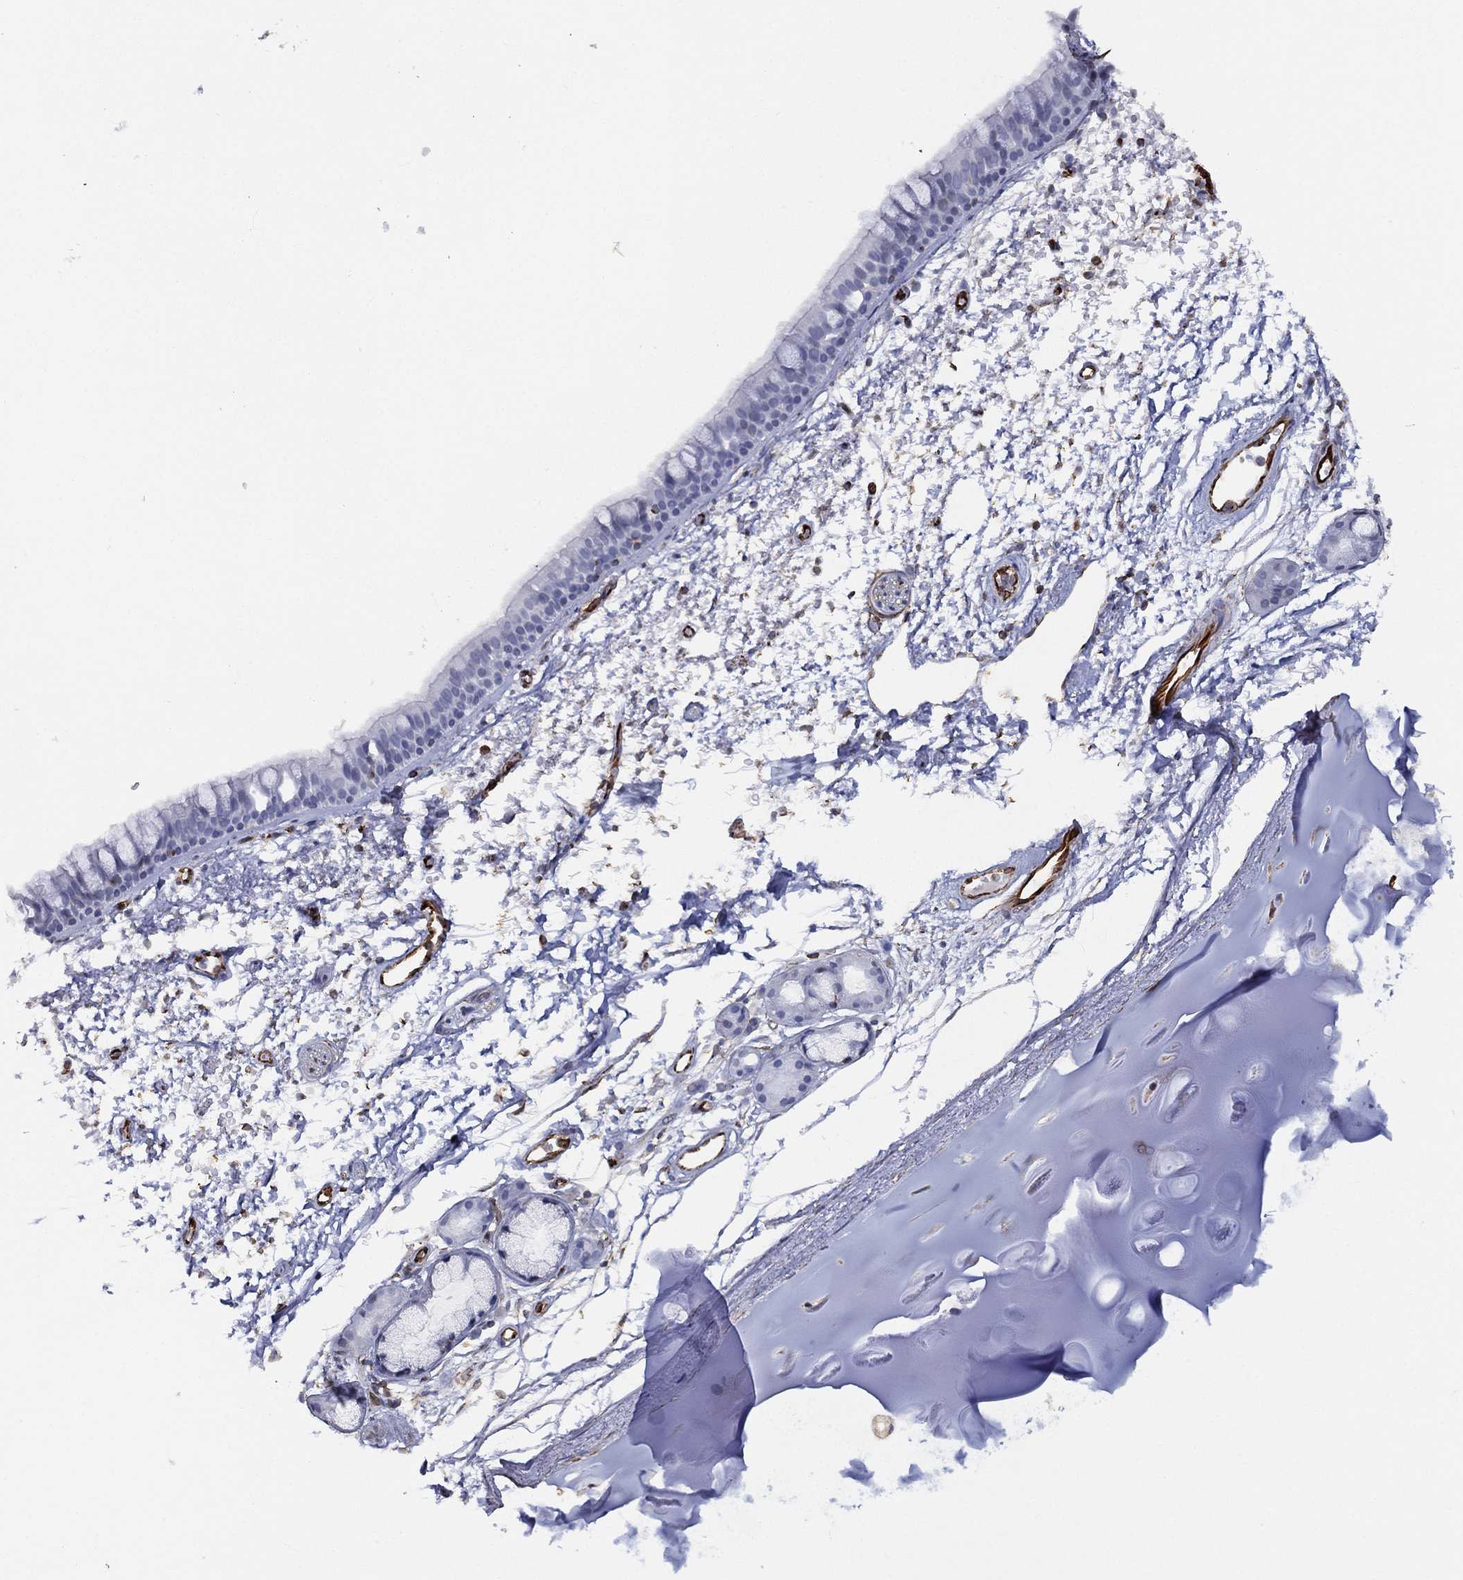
{"staining": {"intensity": "negative", "quantity": "none", "location": "none"}, "tissue": "bronchus", "cell_type": "Respiratory epithelial cells", "image_type": "normal", "snomed": [{"axis": "morphology", "description": "Normal tissue, NOS"}, {"axis": "topography", "description": "Cartilage tissue"}, {"axis": "topography", "description": "Bronchus"}], "caption": "DAB immunohistochemical staining of normal bronchus exhibits no significant positivity in respiratory epithelial cells. Nuclei are stained in blue.", "gene": "MAS1", "patient": {"sex": "male", "age": 66}}